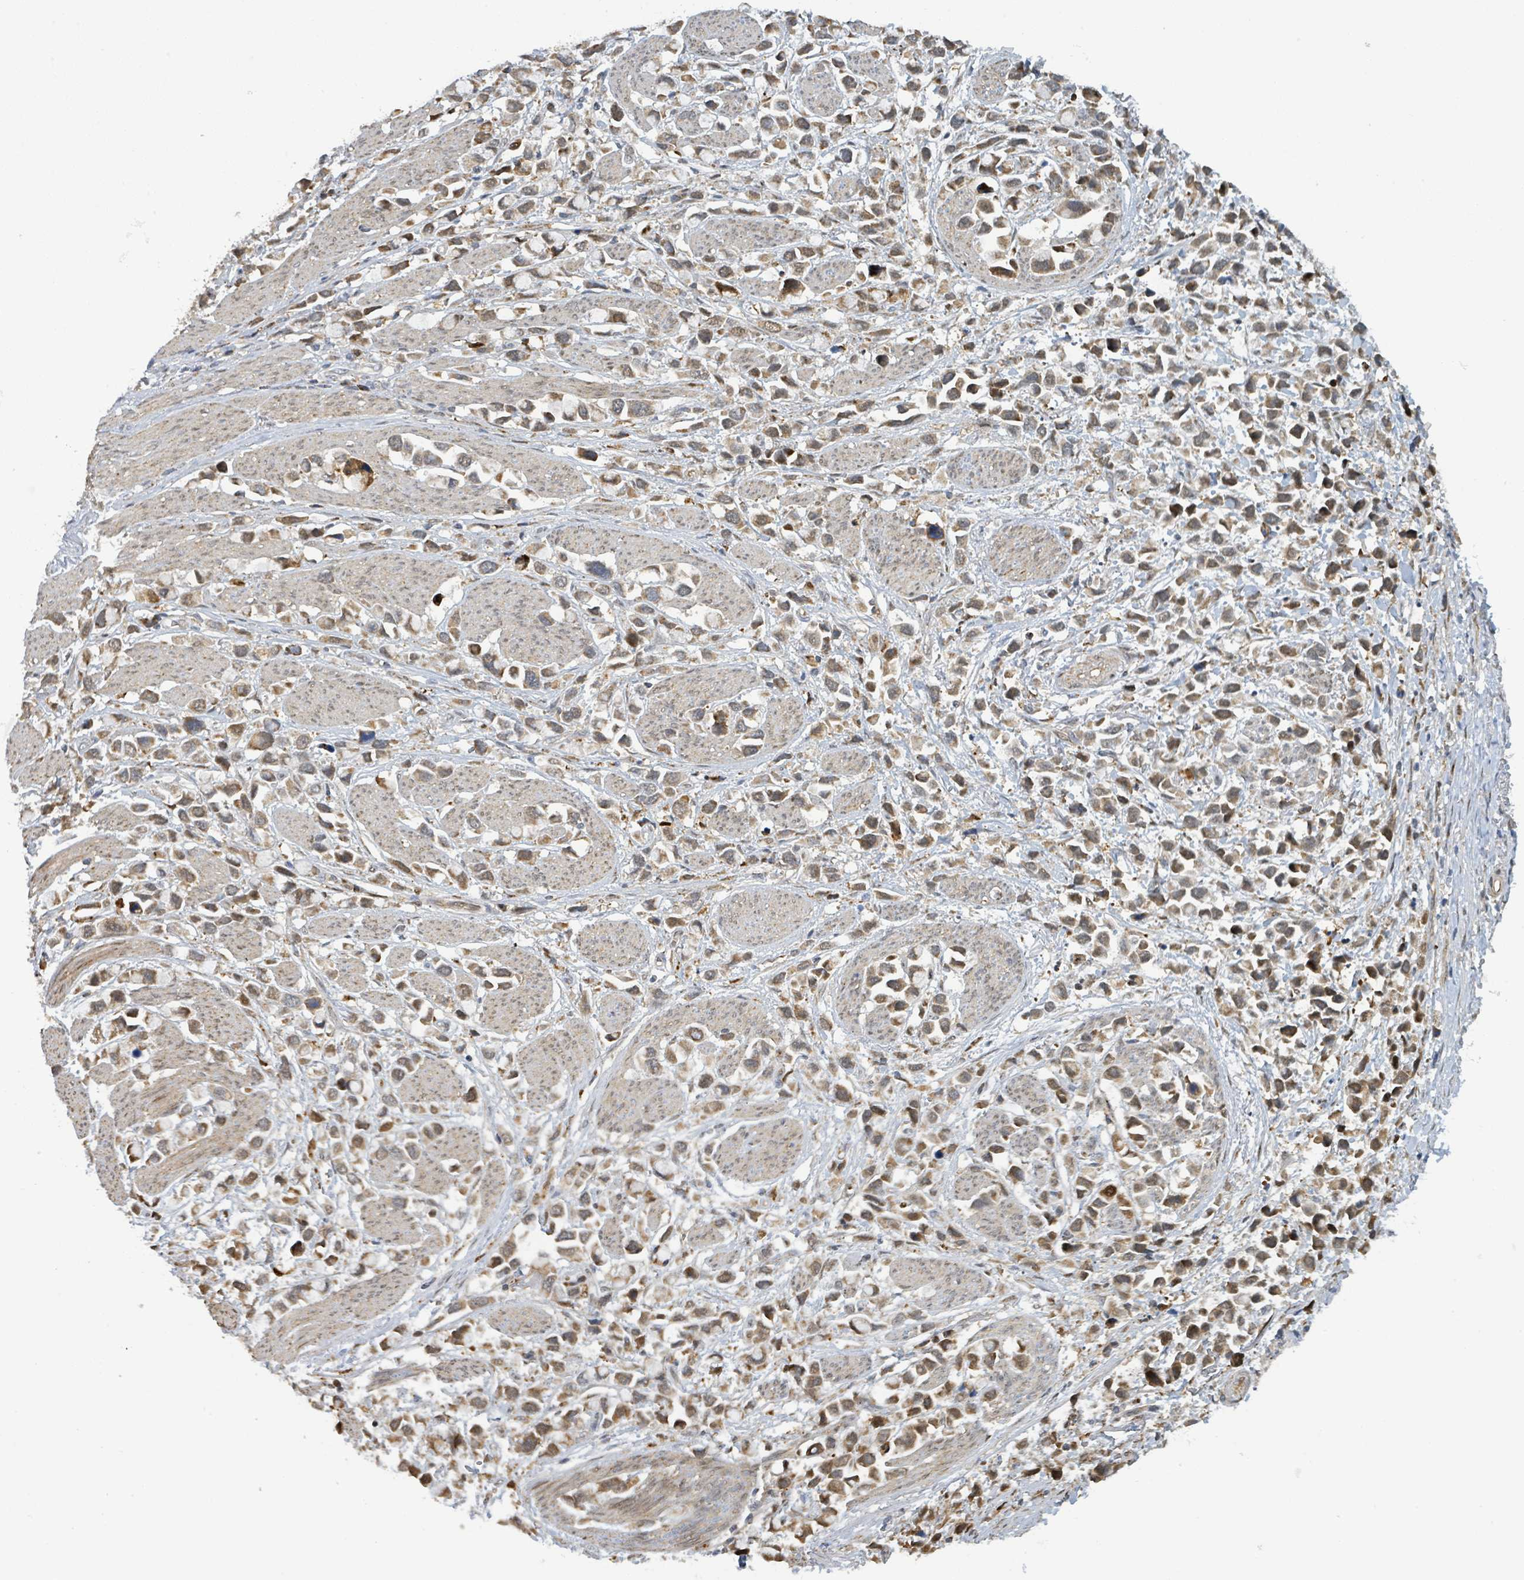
{"staining": {"intensity": "moderate", "quantity": ">75%", "location": "cytoplasmic/membranous,nuclear"}, "tissue": "stomach cancer", "cell_type": "Tumor cells", "image_type": "cancer", "snomed": [{"axis": "morphology", "description": "Adenocarcinoma, NOS"}, {"axis": "topography", "description": "Stomach"}], "caption": "Human adenocarcinoma (stomach) stained with a protein marker reveals moderate staining in tumor cells.", "gene": "PSMB7", "patient": {"sex": "female", "age": 81}}